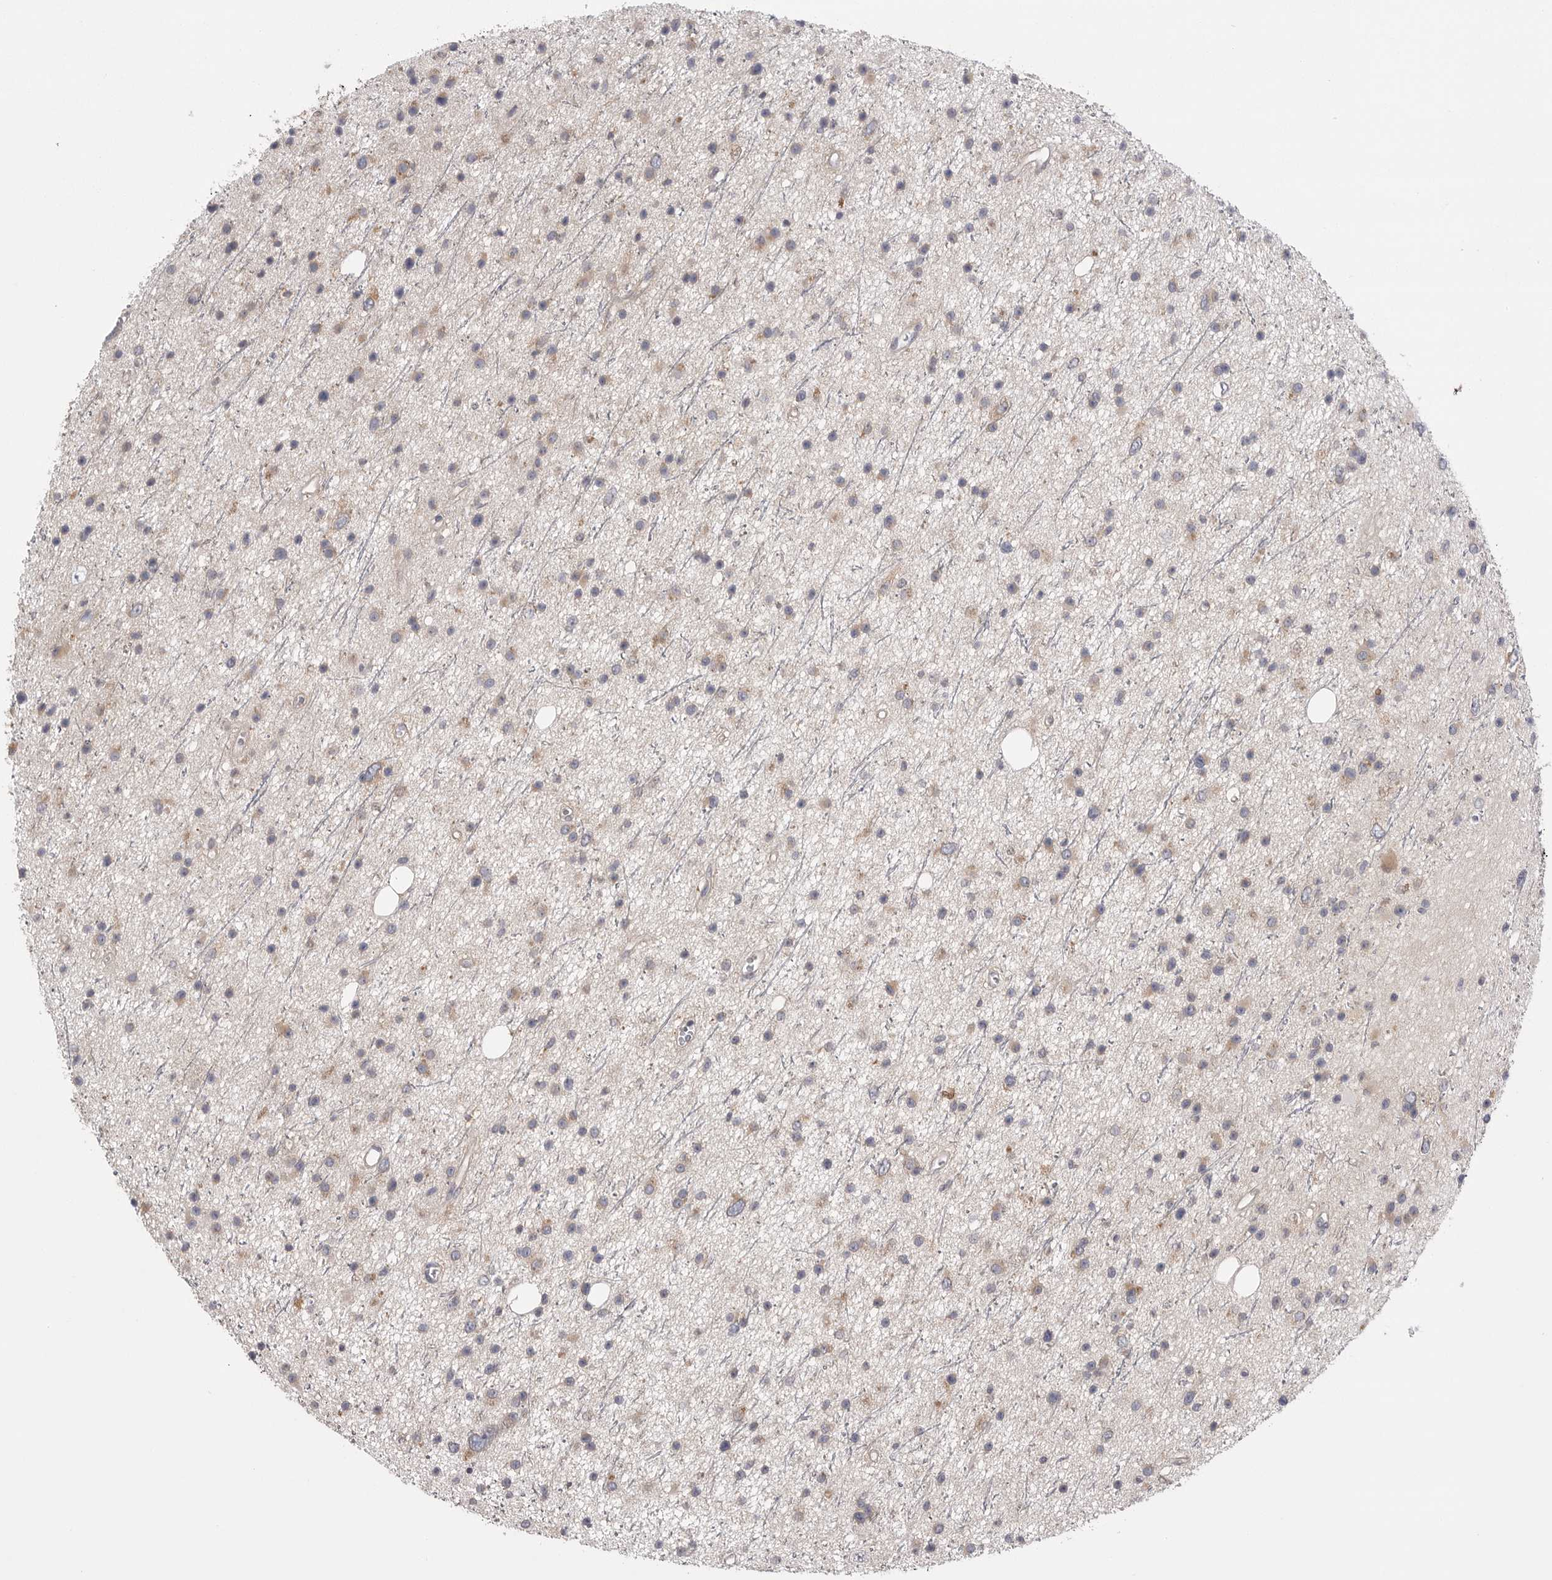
{"staining": {"intensity": "weak", "quantity": "25%-75%", "location": "cytoplasmic/membranous"}, "tissue": "glioma", "cell_type": "Tumor cells", "image_type": "cancer", "snomed": [{"axis": "morphology", "description": "Glioma, malignant, Low grade"}, {"axis": "topography", "description": "Cerebral cortex"}], "caption": "Protein staining of malignant glioma (low-grade) tissue demonstrates weak cytoplasmic/membranous staining in about 25%-75% of tumor cells.", "gene": "VAC14", "patient": {"sex": "female", "age": 39}}